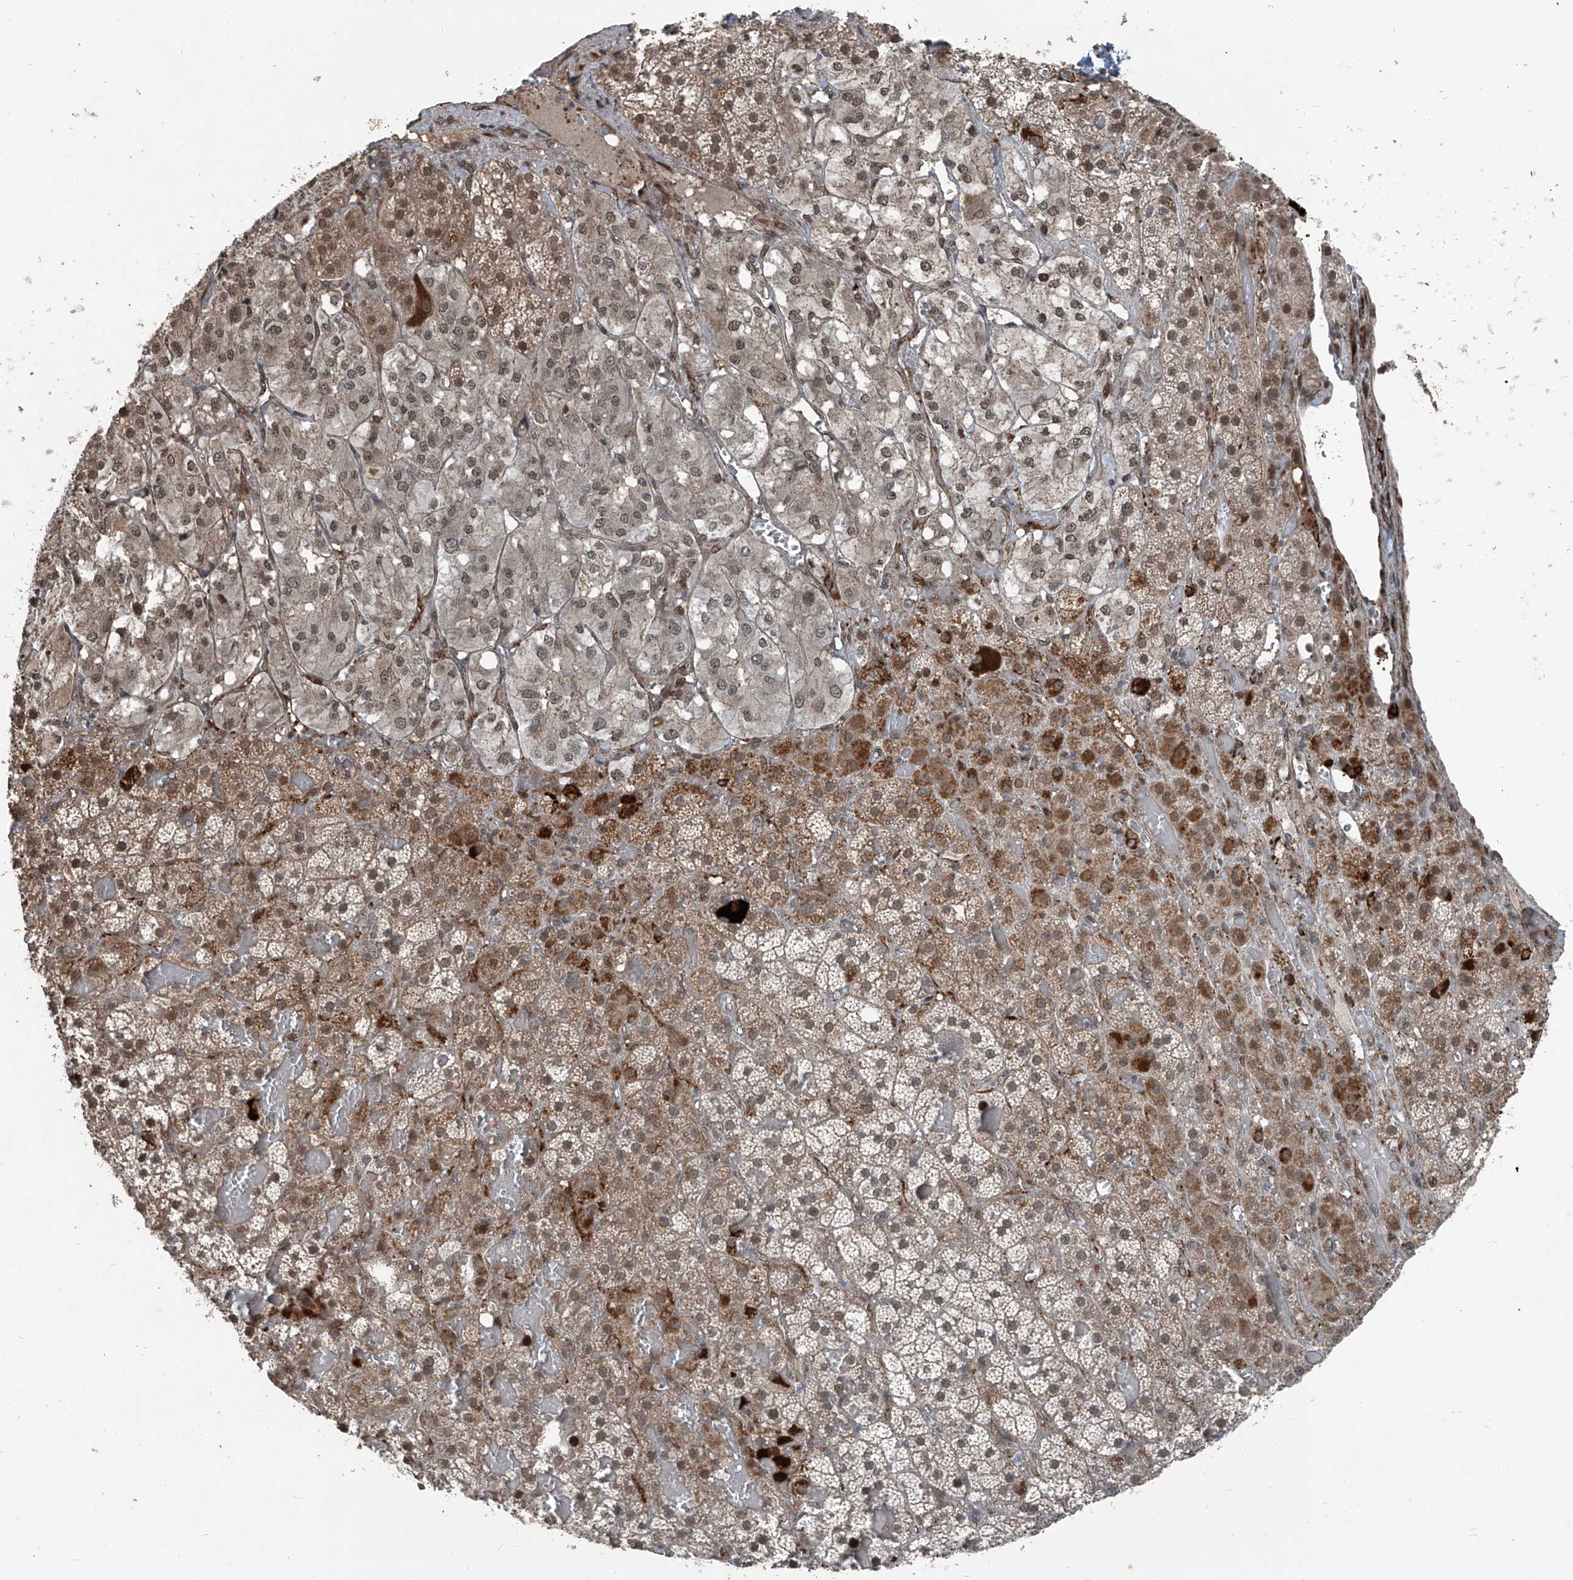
{"staining": {"intensity": "moderate", "quantity": ">75%", "location": "cytoplasmic/membranous,nuclear"}, "tissue": "adrenal gland", "cell_type": "Glandular cells", "image_type": "normal", "snomed": [{"axis": "morphology", "description": "Normal tissue, NOS"}, {"axis": "topography", "description": "Adrenal gland"}], "caption": "Approximately >75% of glandular cells in unremarkable adrenal gland reveal moderate cytoplasmic/membranous,nuclear protein staining as visualized by brown immunohistochemical staining.", "gene": "ZNF570", "patient": {"sex": "female", "age": 59}}